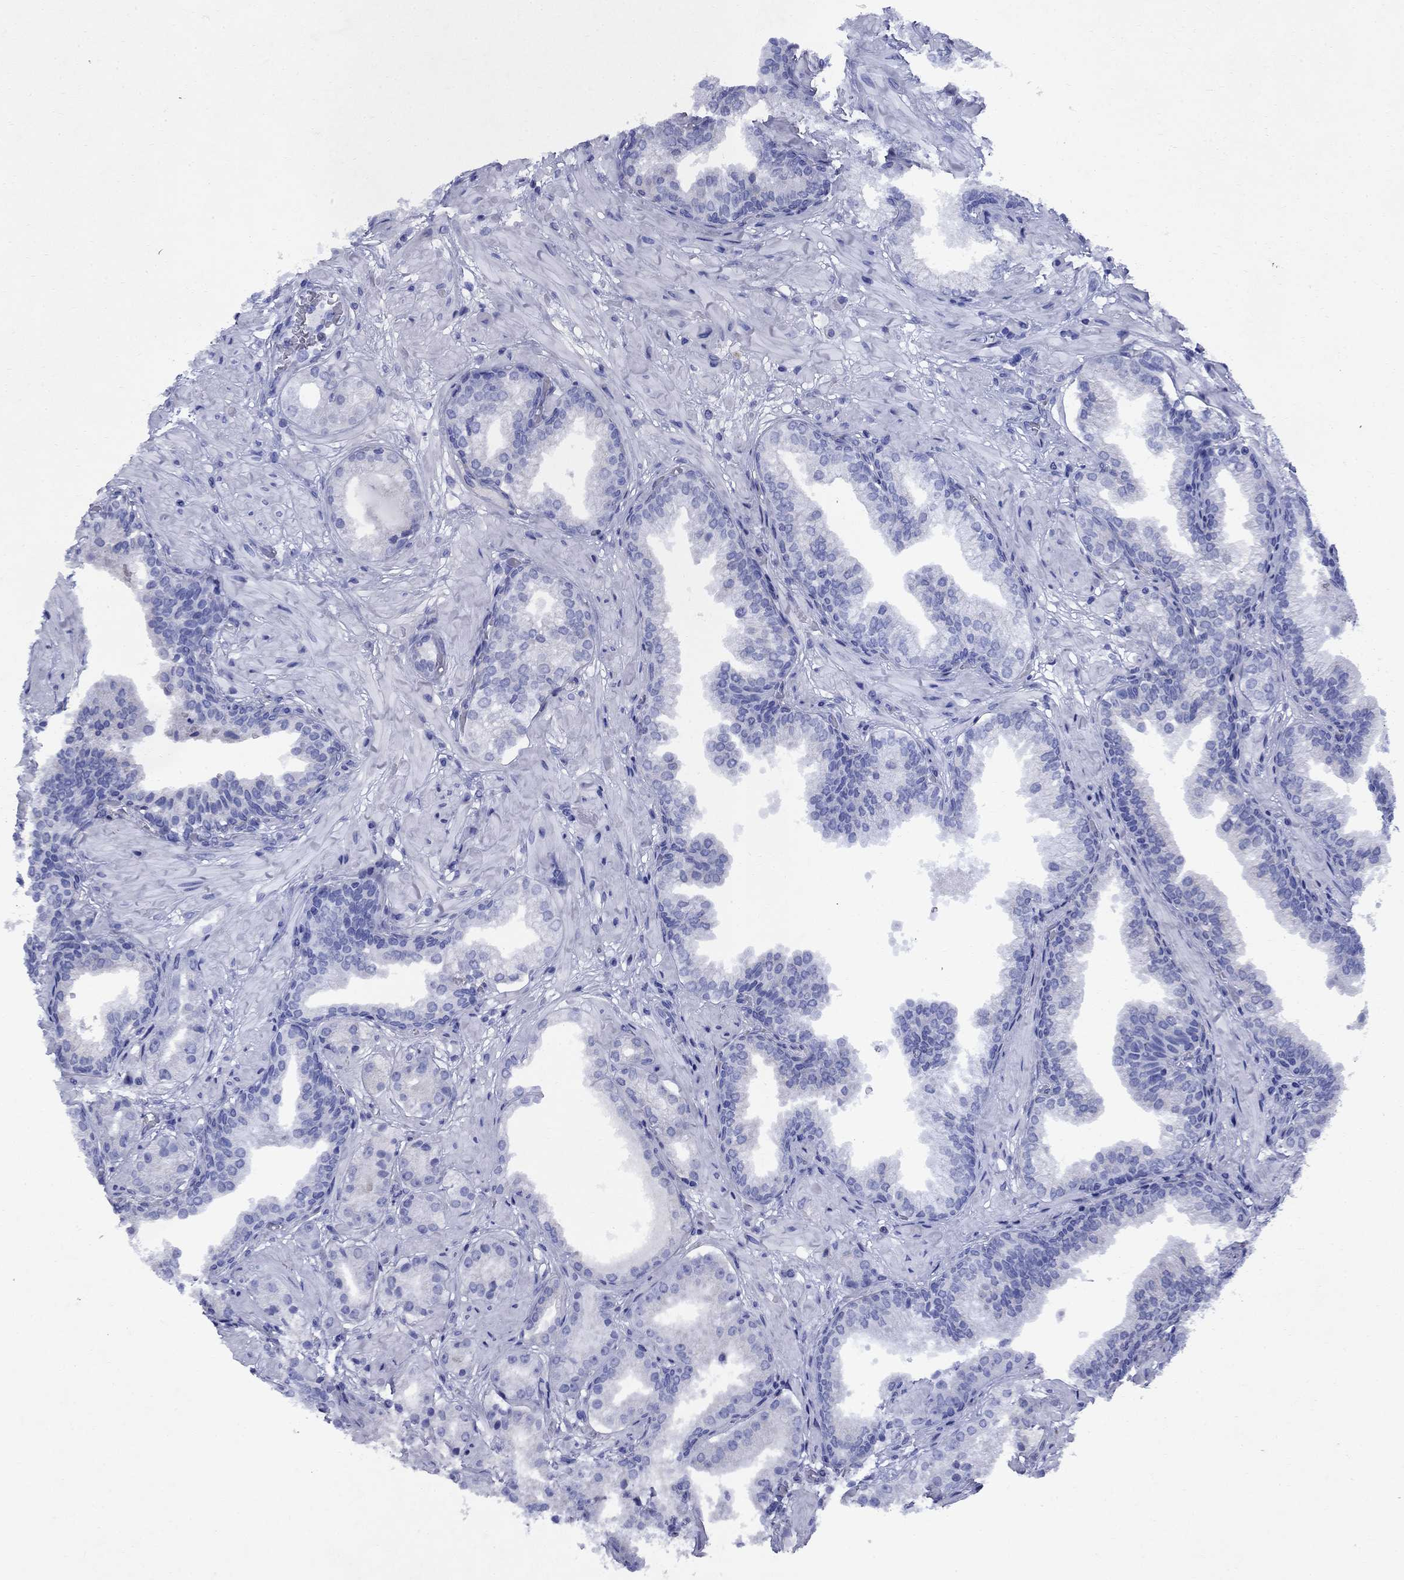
{"staining": {"intensity": "negative", "quantity": "none", "location": "none"}, "tissue": "prostate cancer", "cell_type": "Tumor cells", "image_type": "cancer", "snomed": [{"axis": "morphology", "description": "Adenocarcinoma, NOS"}, {"axis": "topography", "description": "Prostate and seminal vesicle, NOS"}, {"axis": "topography", "description": "Prostate"}], "caption": "The micrograph displays no staining of tumor cells in adenocarcinoma (prostate).", "gene": "STAB2", "patient": {"sex": "male", "age": 44}}